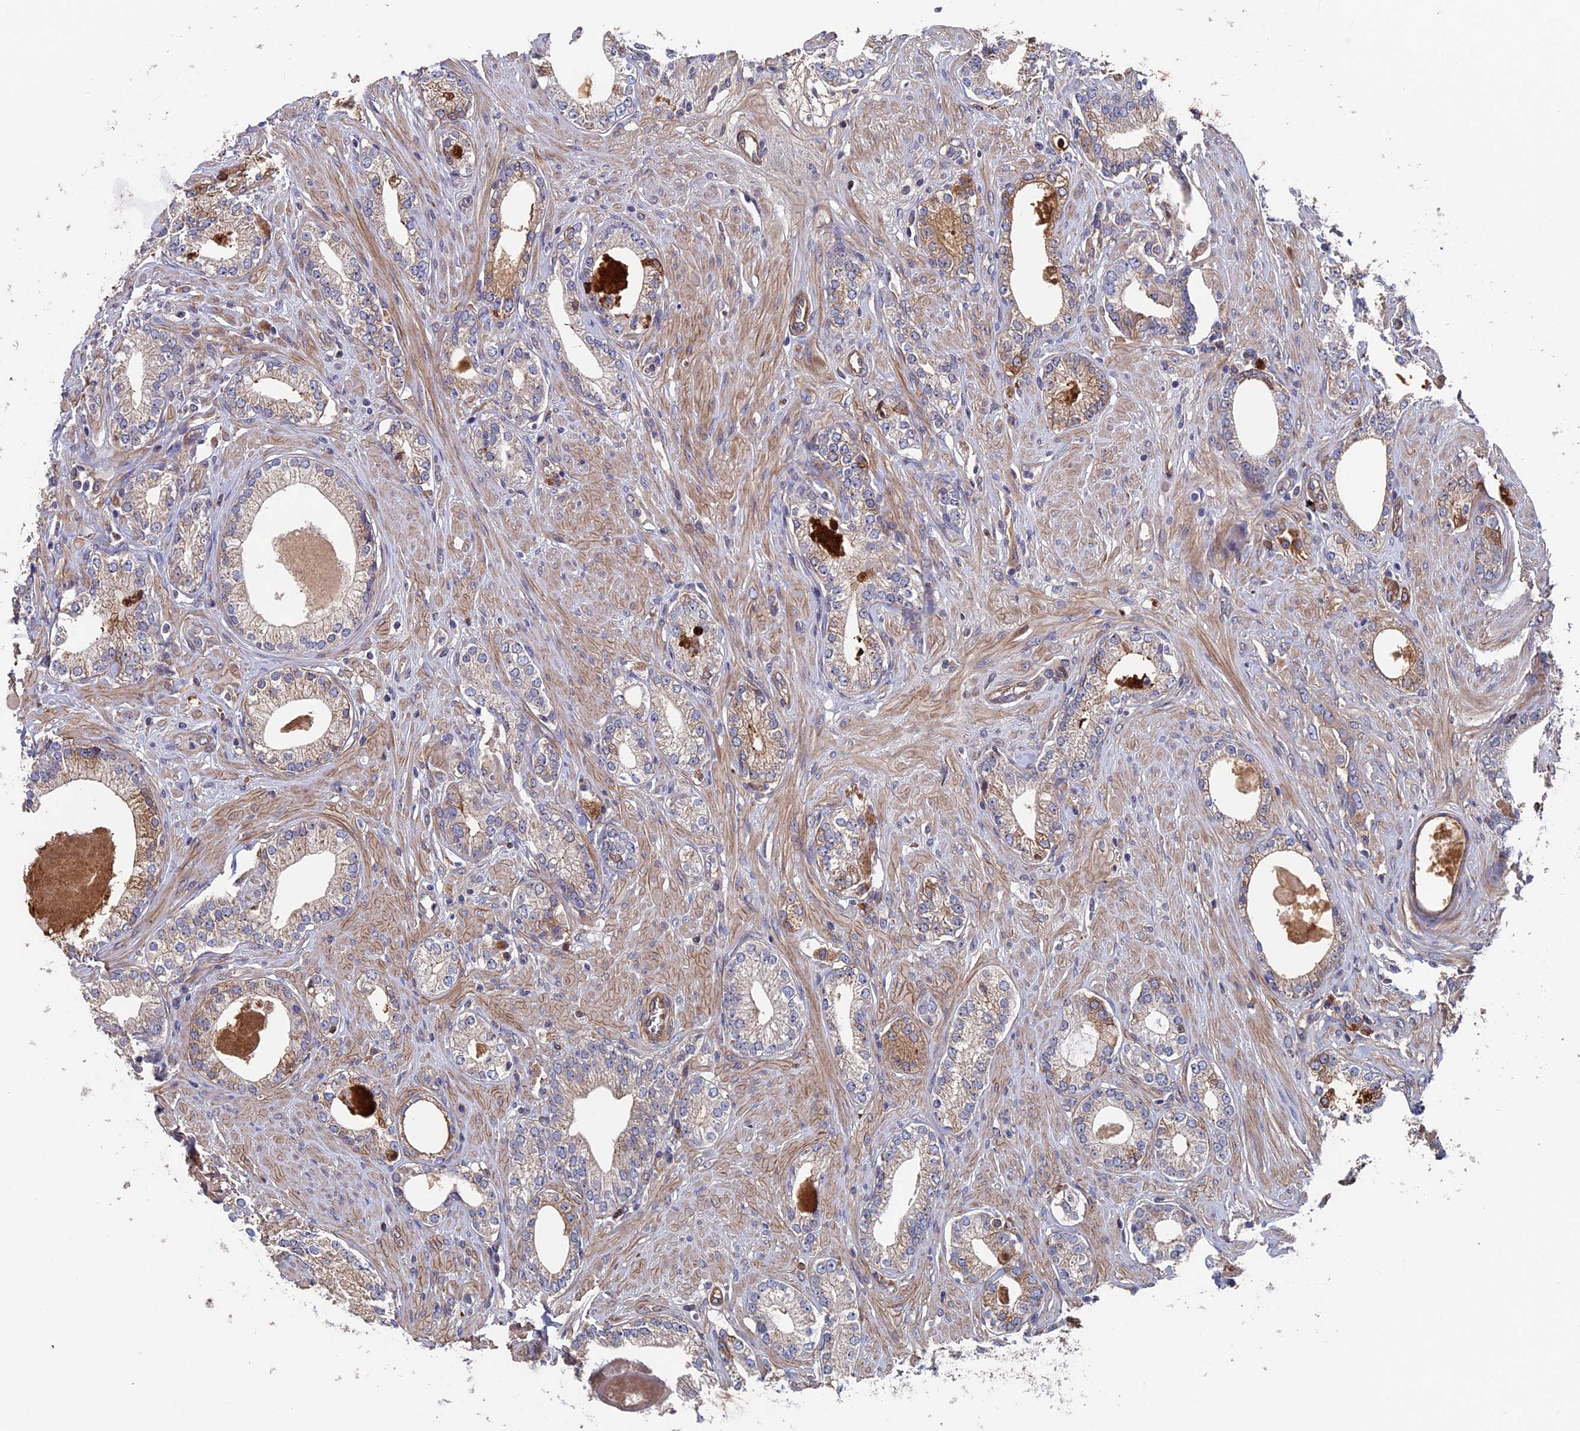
{"staining": {"intensity": "weak", "quantity": "<25%", "location": "cytoplasmic/membranous"}, "tissue": "prostate cancer", "cell_type": "Tumor cells", "image_type": "cancer", "snomed": [{"axis": "morphology", "description": "Adenocarcinoma, High grade"}, {"axis": "topography", "description": "Prostate"}], "caption": "IHC image of human prostate cancer (high-grade adenocarcinoma) stained for a protein (brown), which displays no positivity in tumor cells.", "gene": "RPUSD1", "patient": {"sex": "male", "age": 63}}